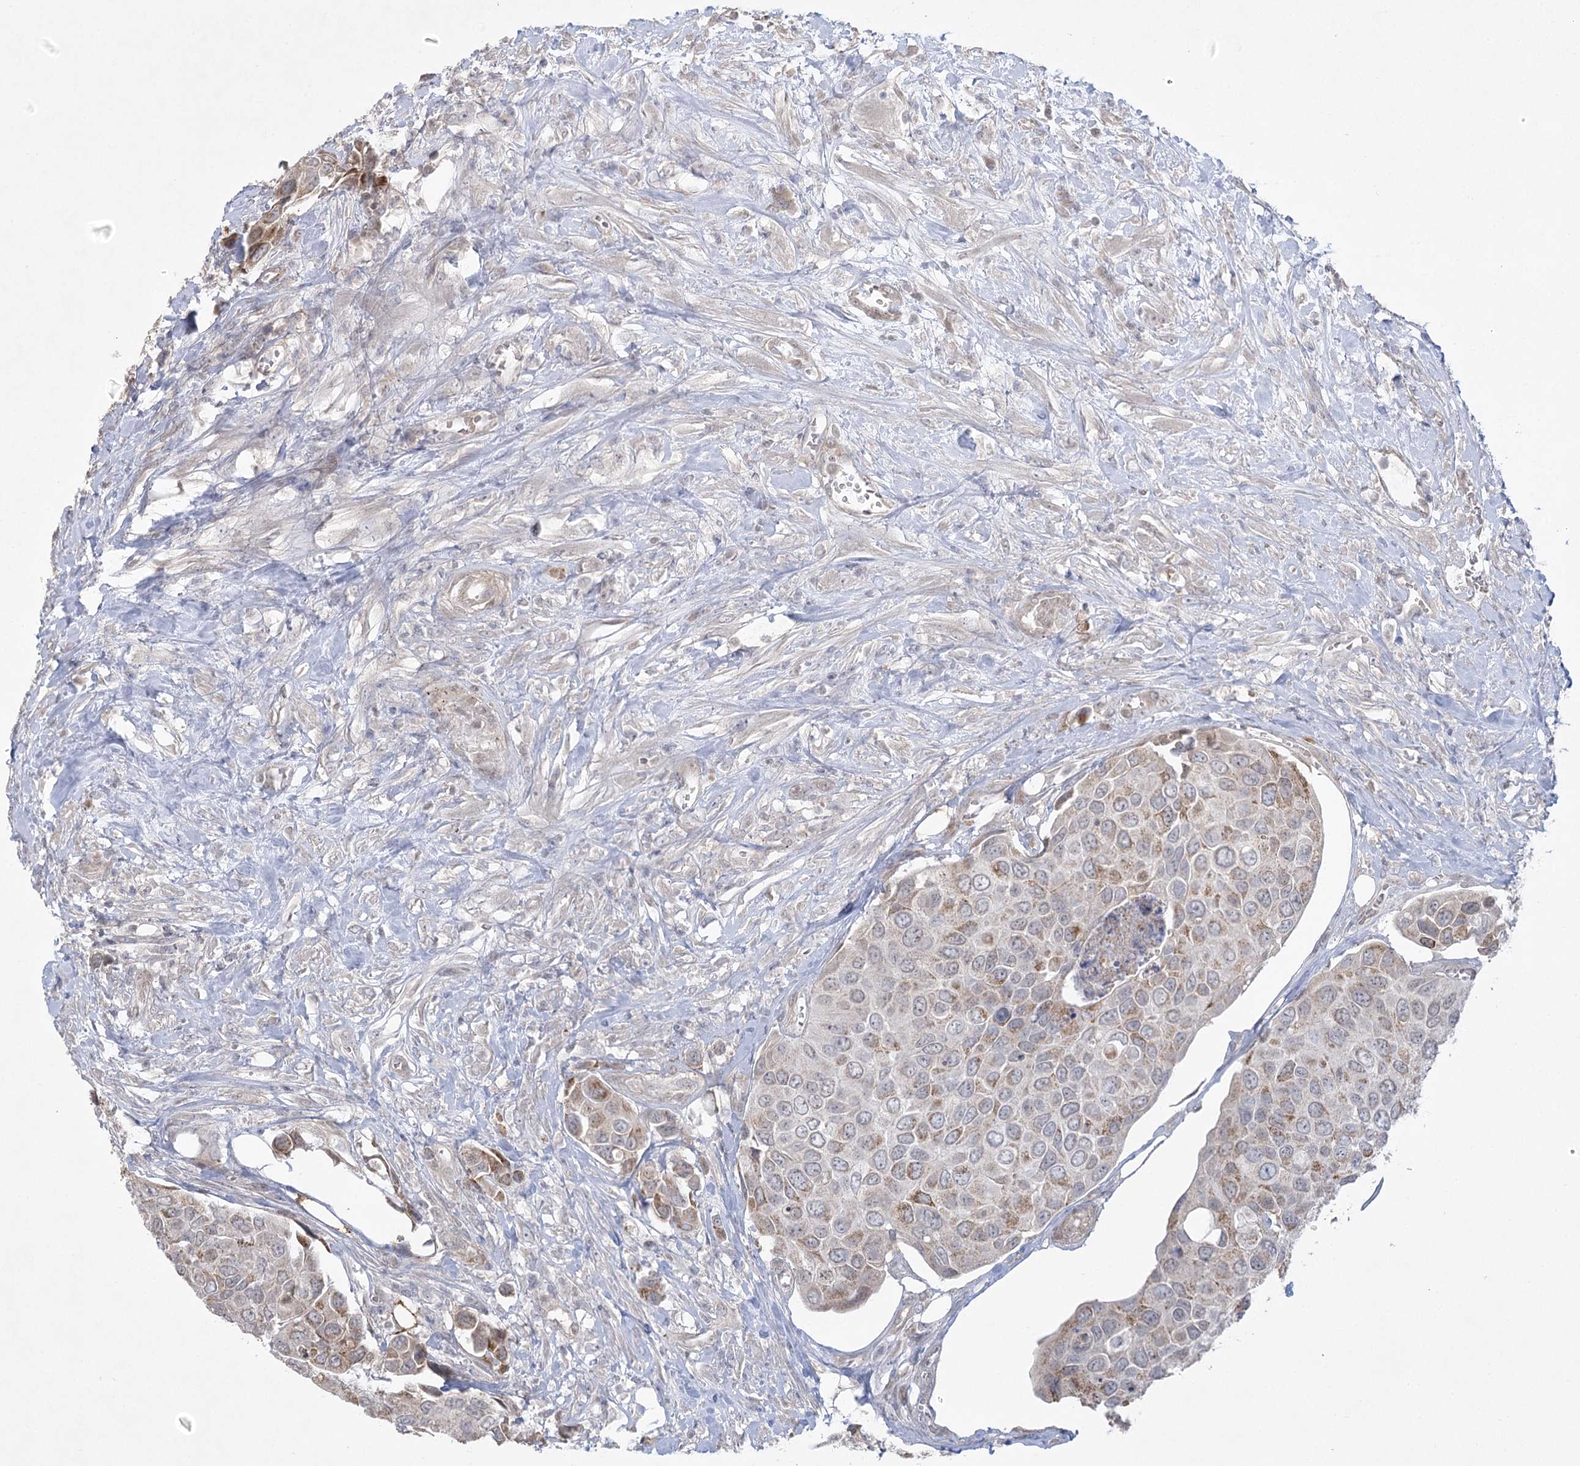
{"staining": {"intensity": "moderate", "quantity": "25%-75%", "location": "cytoplasmic/membranous"}, "tissue": "urothelial cancer", "cell_type": "Tumor cells", "image_type": "cancer", "snomed": [{"axis": "morphology", "description": "Urothelial carcinoma, High grade"}, {"axis": "topography", "description": "Urinary bladder"}], "caption": "An immunohistochemistry (IHC) micrograph of tumor tissue is shown. Protein staining in brown highlights moderate cytoplasmic/membranous positivity in urothelial cancer within tumor cells.", "gene": "AMTN", "patient": {"sex": "male", "age": 74}}